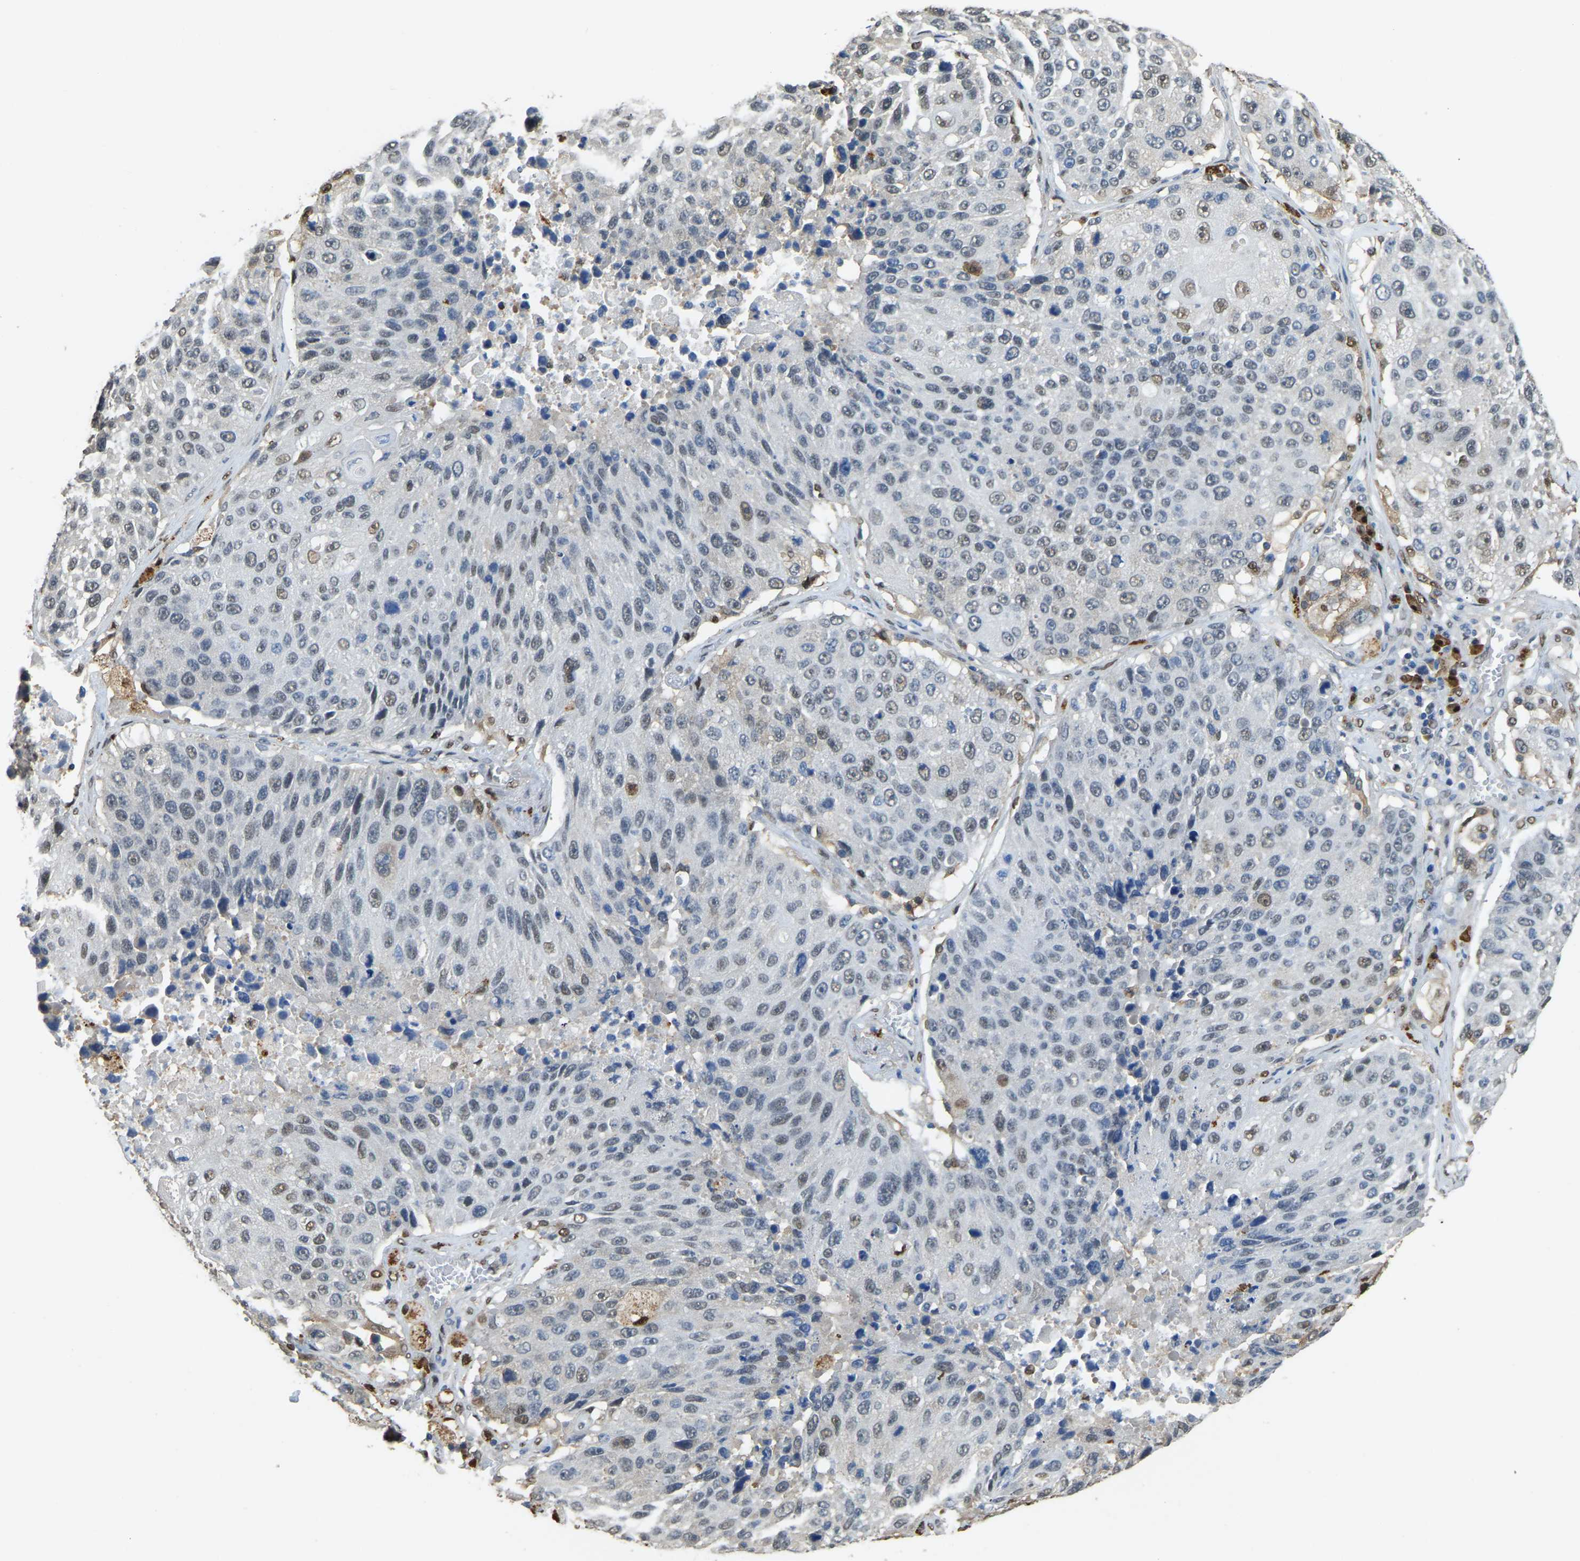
{"staining": {"intensity": "weak", "quantity": "<25%", "location": "nuclear"}, "tissue": "lung cancer", "cell_type": "Tumor cells", "image_type": "cancer", "snomed": [{"axis": "morphology", "description": "Squamous cell carcinoma, NOS"}, {"axis": "topography", "description": "Lung"}], "caption": "Immunohistochemistry histopathology image of lung squamous cell carcinoma stained for a protein (brown), which shows no expression in tumor cells.", "gene": "NANS", "patient": {"sex": "male", "age": 61}}